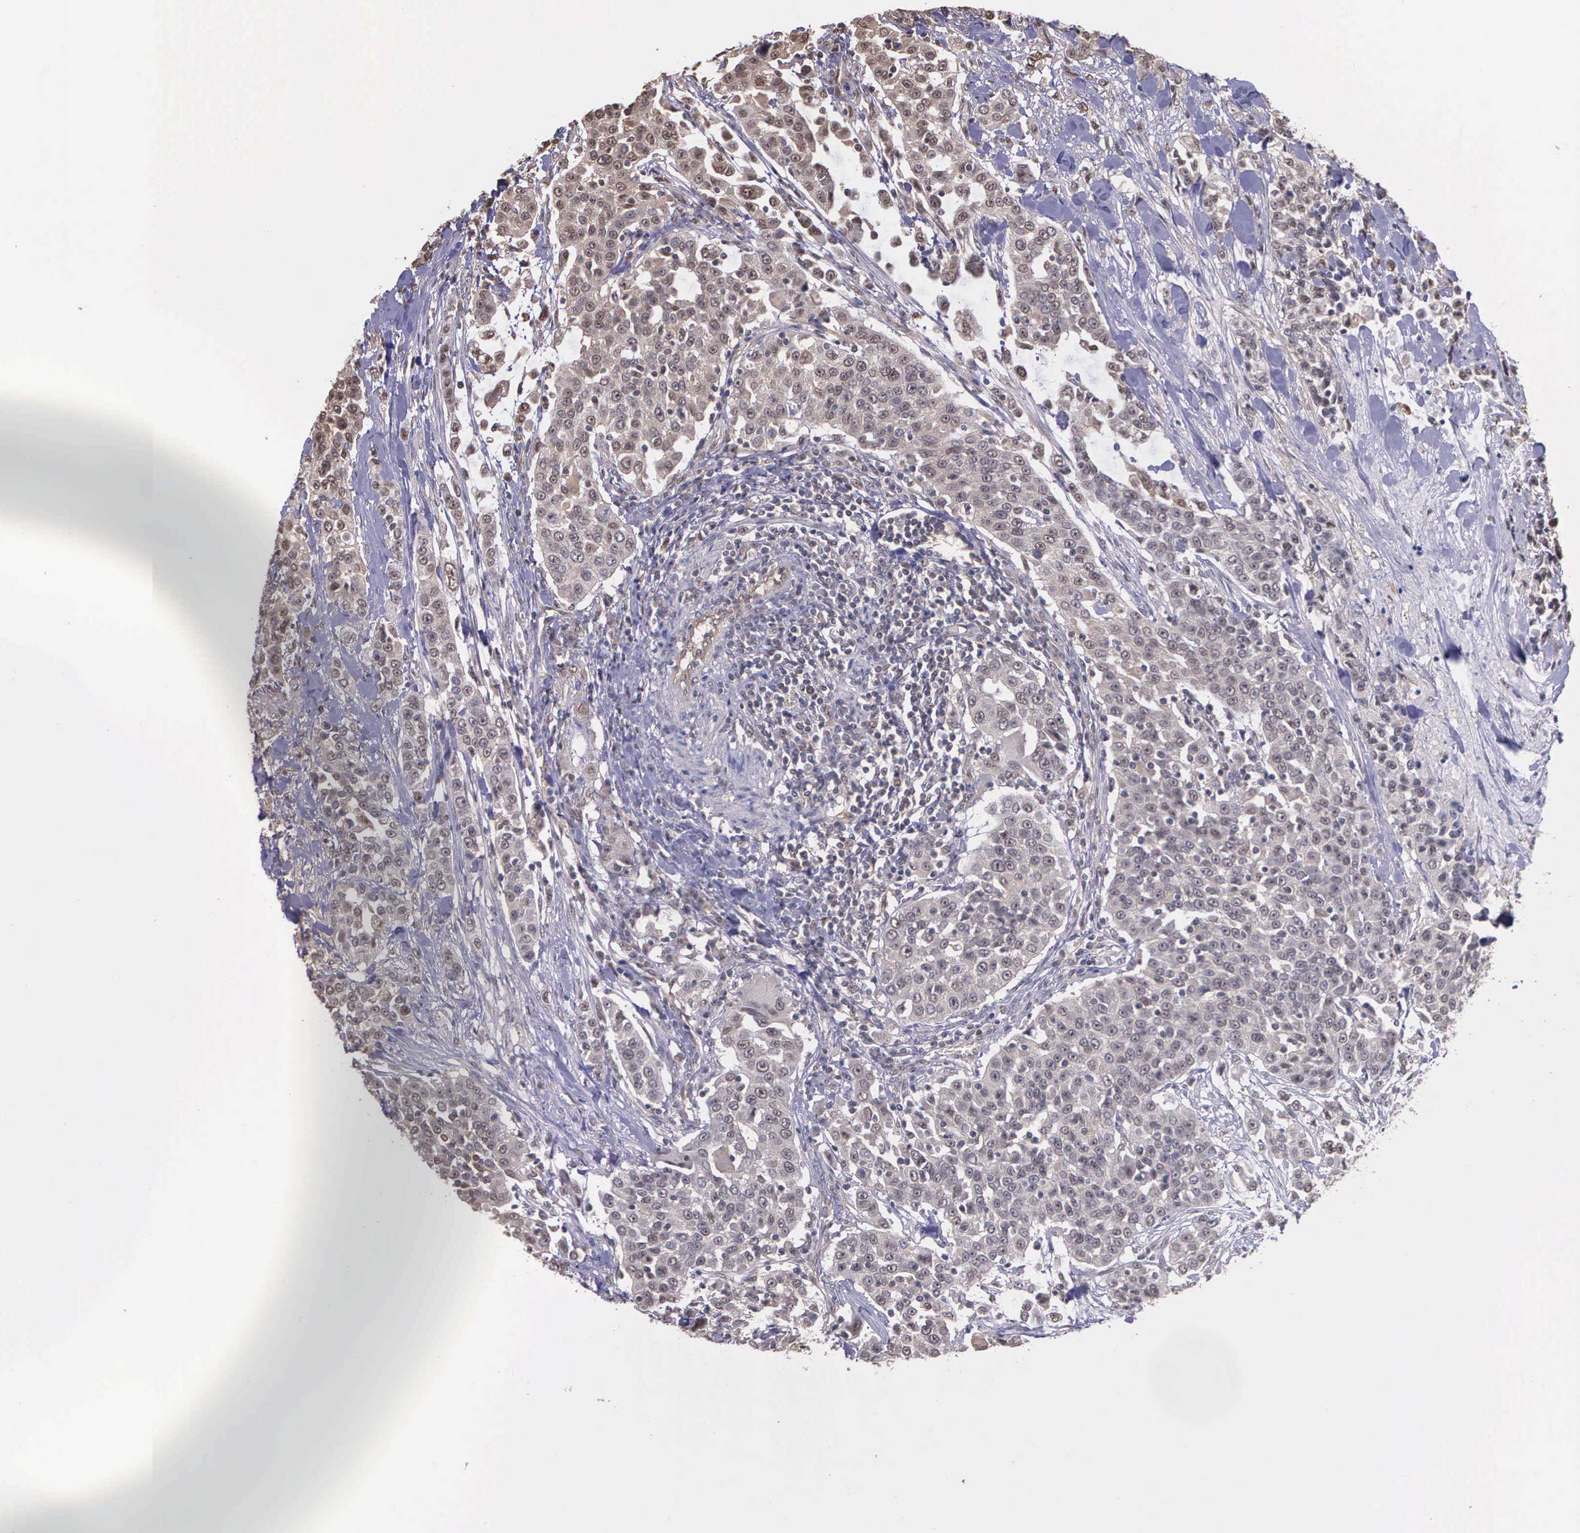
{"staining": {"intensity": "moderate", "quantity": ">75%", "location": "cytoplasmic/membranous,nuclear"}, "tissue": "urothelial cancer", "cell_type": "Tumor cells", "image_type": "cancer", "snomed": [{"axis": "morphology", "description": "Urothelial carcinoma, High grade"}, {"axis": "topography", "description": "Urinary bladder"}], "caption": "Tumor cells show moderate cytoplasmic/membranous and nuclear expression in about >75% of cells in urothelial cancer. Using DAB (3,3'-diaminobenzidine) (brown) and hematoxylin (blue) stains, captured at high magnification using brightfield microscopy.", "gene": "PSMC1", "patient": {"sex": "female", "age": 80}}